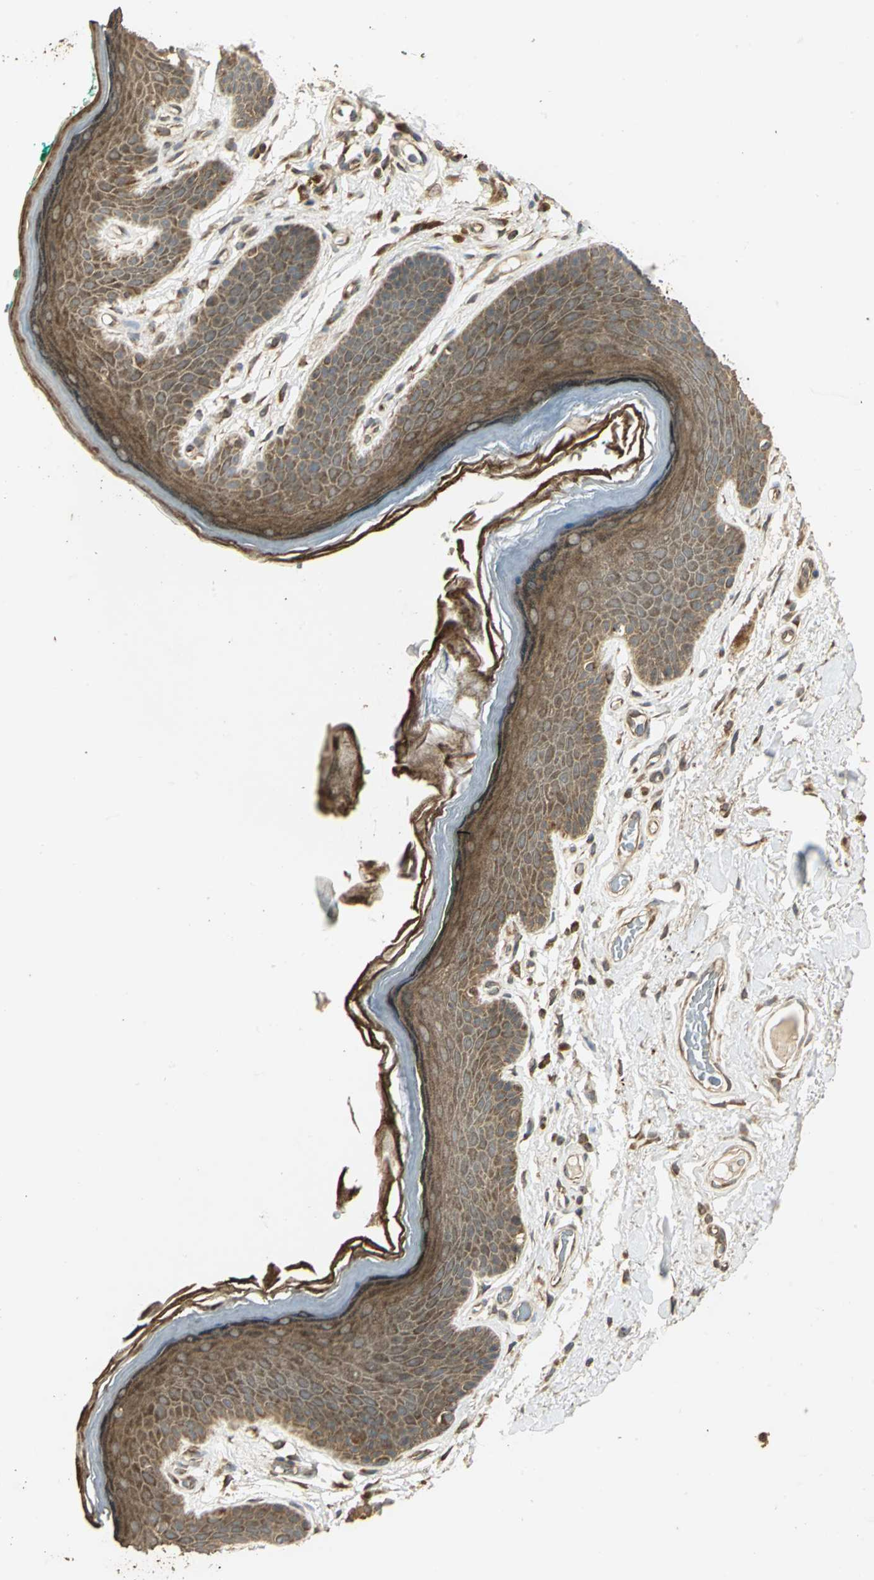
{"staining": {"intensity": "strong", "quantity": ">75%", "location": "cytoplasmic/membranous"}, "tissue": "skin", "cell_type": "Epidermal cells", "image_type": "normal", "snomed": [{"axis": "morphology", "description": "Normal tissue, NOS"}, {"axis": "topography", "description": "Anal"}], "caption": "This photomicrograph reveals IHC staining of normal human skin, with high strong cytoplasmic/membranous positivity in approximately >75% of epidermal cells.", "gene": "KANK1", "patient": {"sex": "male", "age": 74}}